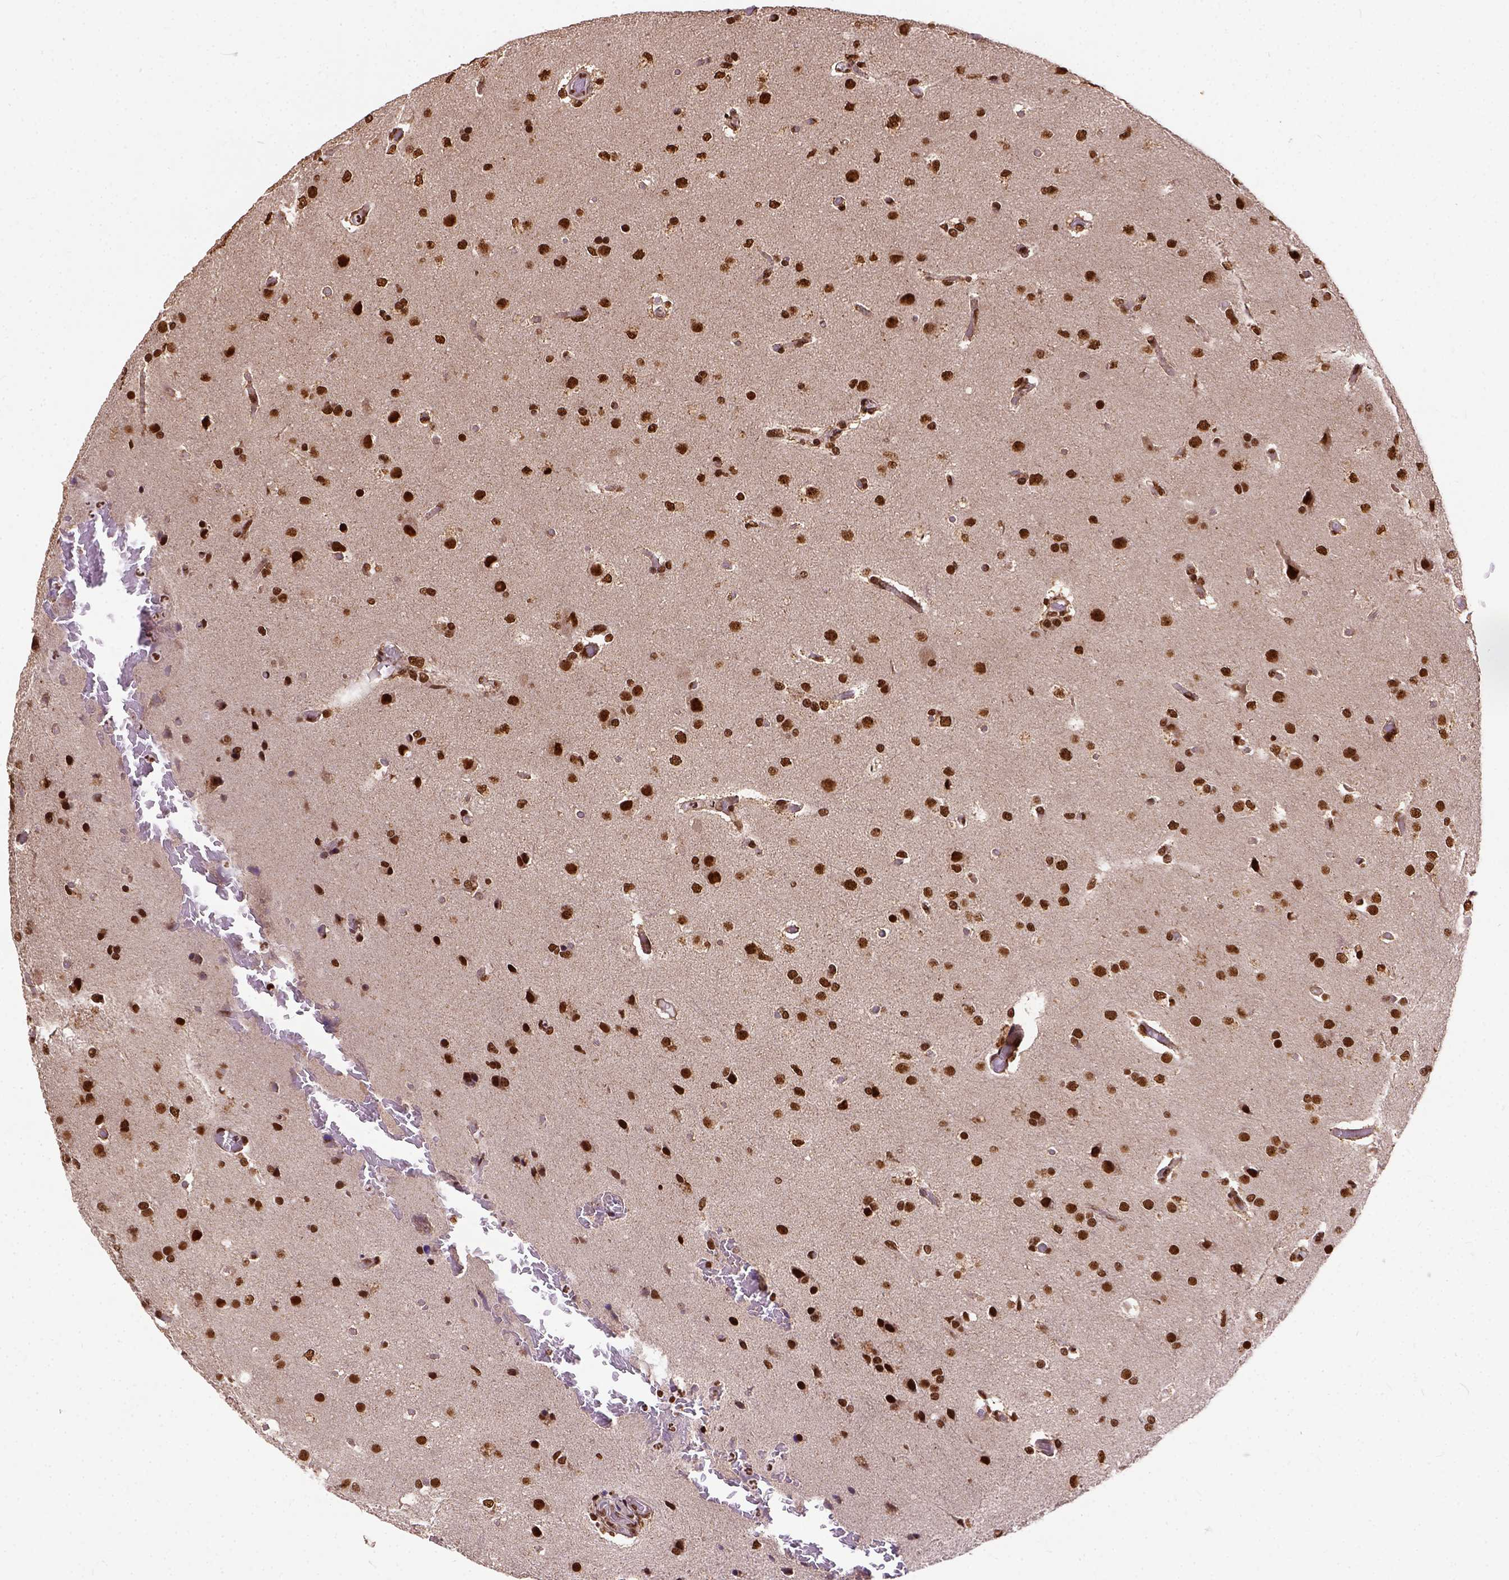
{"staining": {"intensity": "strong", "quantity": ">75%", "location": "nuclear"}, "tissue": "glioma", "cell_type": "Tumor cells", "image_type": "cancer", "snomed": [{"axis": "morphology", "description": "Glioma, malignant, High grade"}, {"axis": "topography", "description": "Brain"}], "caption": "Approximately >75% of tumor cells in human glioma demonstrate strong nuclear protein staining as visualized by brown immunohistochemical staining.", "gene": "NACC1", "patient": {"sex": "male", "age": 68}}